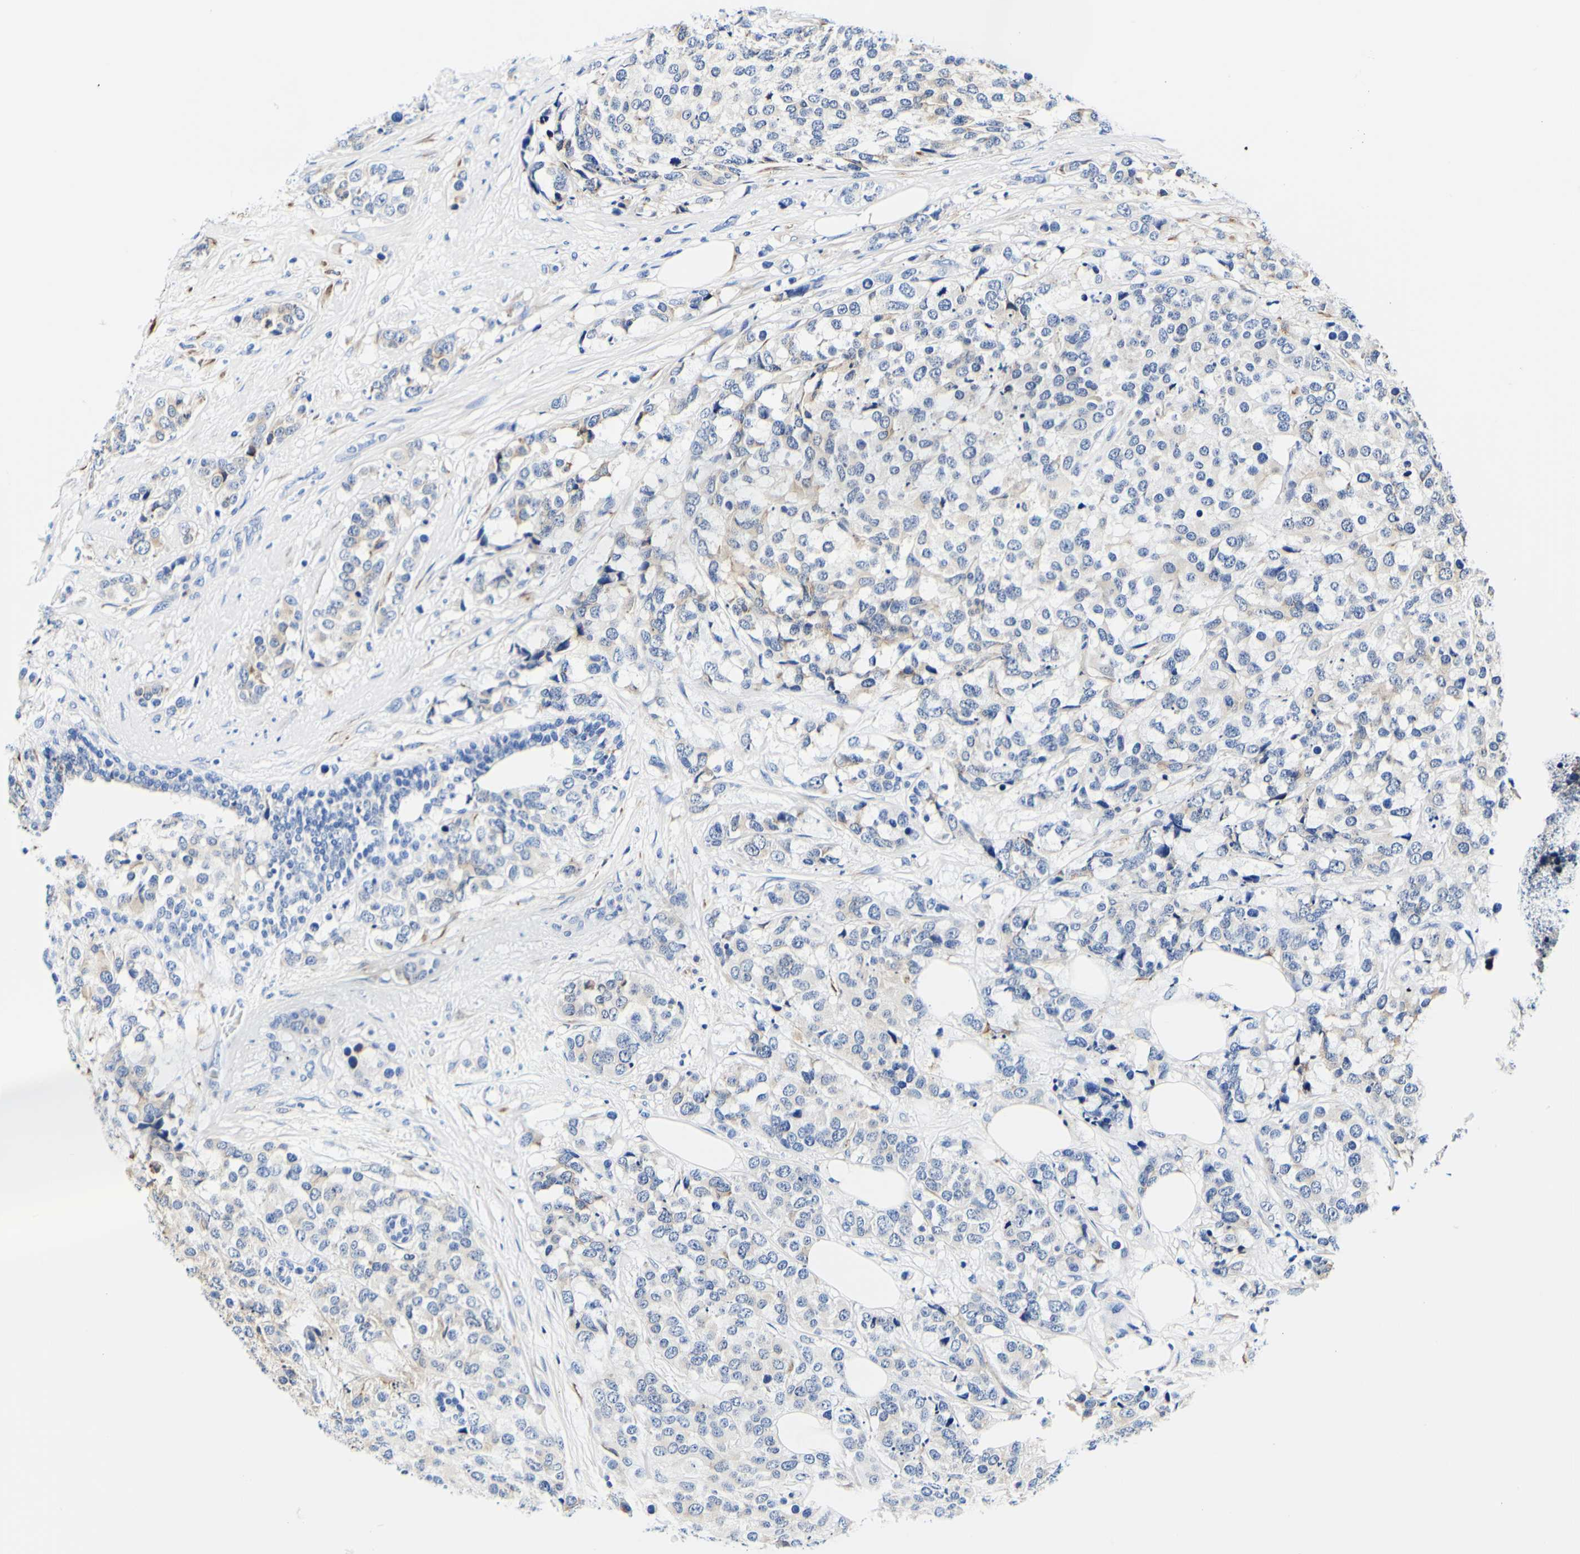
{"staining": {"intensity": "negative", "quantity": "none", "location": "none"}, "tissue": "breast cancer", "cell_type": "Tumor cells", "image_type": "cancer", "snomed": [{"axis": "morphology", "description": "Lobular carcinoma"}, {"axis": "topography", "description": "Breast"}], "caption": "High power microscopy histopathology image of an immunohistochemistry photomicrograph of breast cancer (lobular carcinoma), revealing no significant positivity in tumor cells.", "gene": "P4HB", "patient": {"sex": "female", "age": 59}}